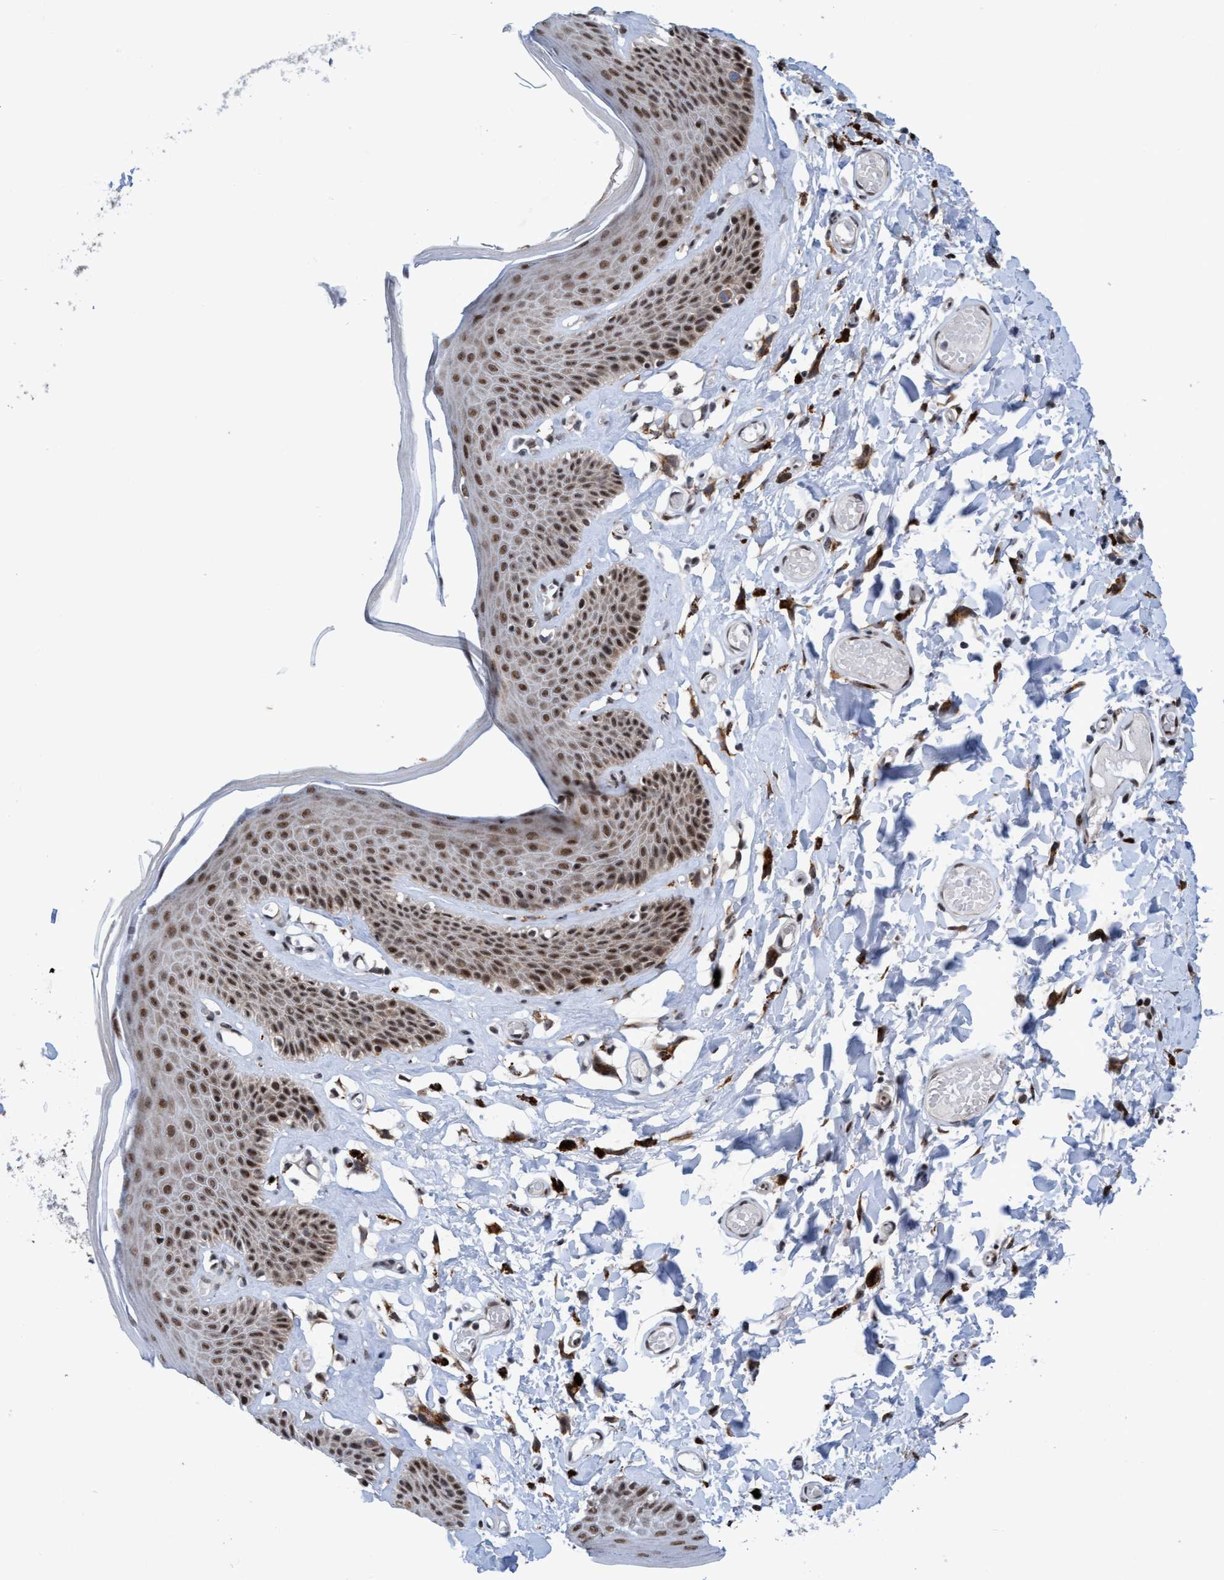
{"staining": {"intensity": "strong", "quantity": ">75%", "location": "cytoplasmic/membranous,nuclear"}, "tissue": "skin", "cell_type": "Epidermal cells", "image_type": "normal", "snomed": [{"axis": "morphology", "description": "Normal tissue, NOS"}, {"axis": "topography", "description": "Vulva"}], "caption": "A photomicrograph of skin stained for a protein shows strong cytoplasmic/membranous,nuclear brown staining in epidermal cells. (DAB = brown stain, brightfield microscopy at high magnification).", "gene": "GLT6D1", "patient": {"sex": "female", "age": 73}}